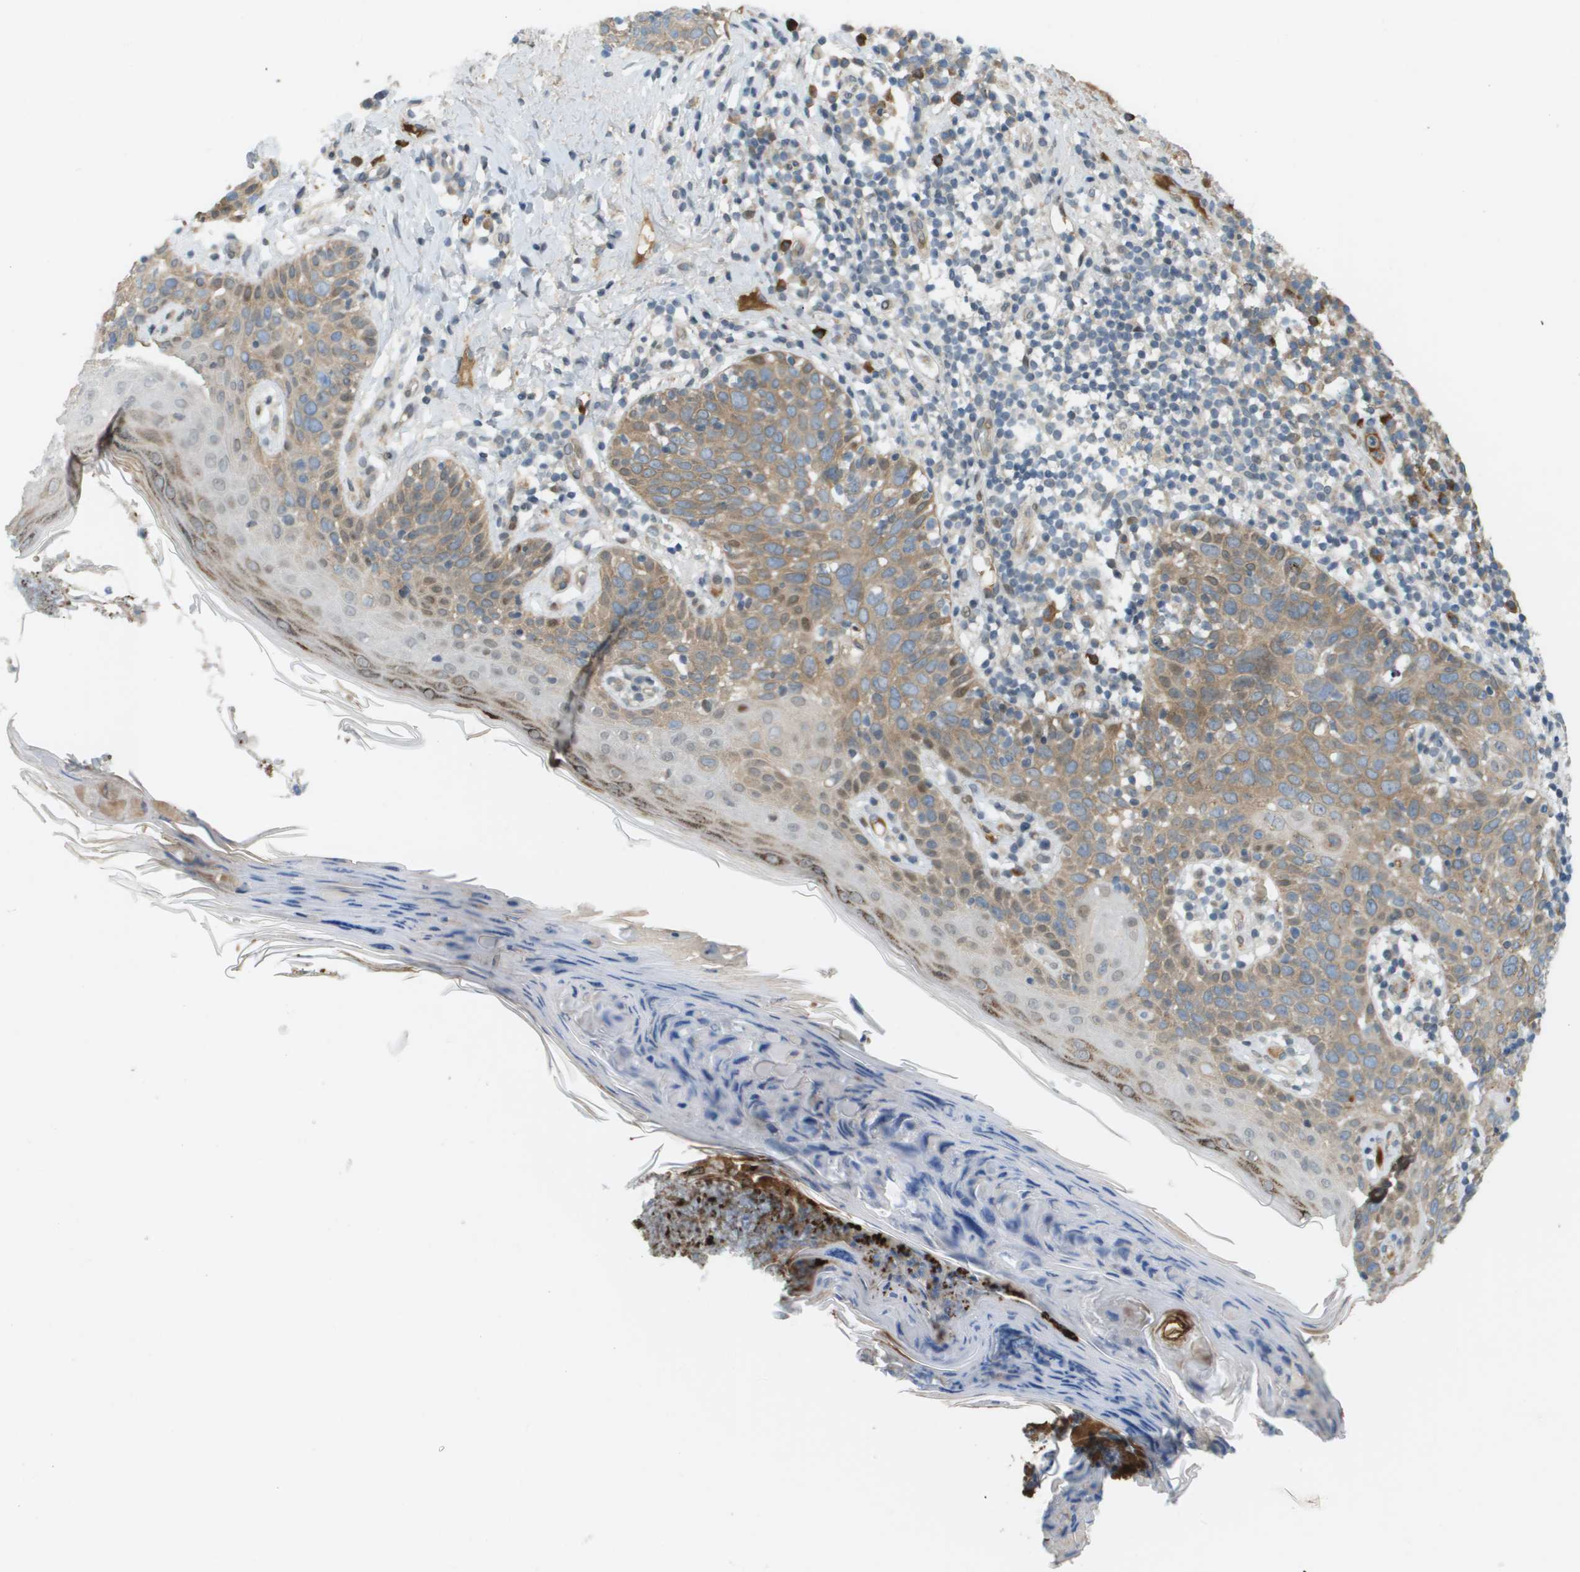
{"staining": {"intensity": "moderate", "quantity": ">75%", "location": "cytoplasmic/membranous,nuclear"}, "tissue": "skin cancer", "cell_type": "Tumor cells", "image_type": "cancer", "snomed": [{"axis": "morphology", "description": "Squamous cell carcinoma in situ, NOS"}, {"axis": "morphology", "description": "Squamous cell carcinoma, NOS"}, {"axis": "topography", "description": "Skin"}], "caption": "A brown stain labels moderate cytoplasmic/membranous and nuclear positivity of a protein in human squamous cell carcinoma in situ (skin) tumor cells. (Stains: DAB (3,3'-diaminobenzidine) in brown, nuclei in blue, Microscopy: brightfield microscopy at high magnification).", "gene": "CACNB4", "patient": {"sex": "male", "age": 93}}